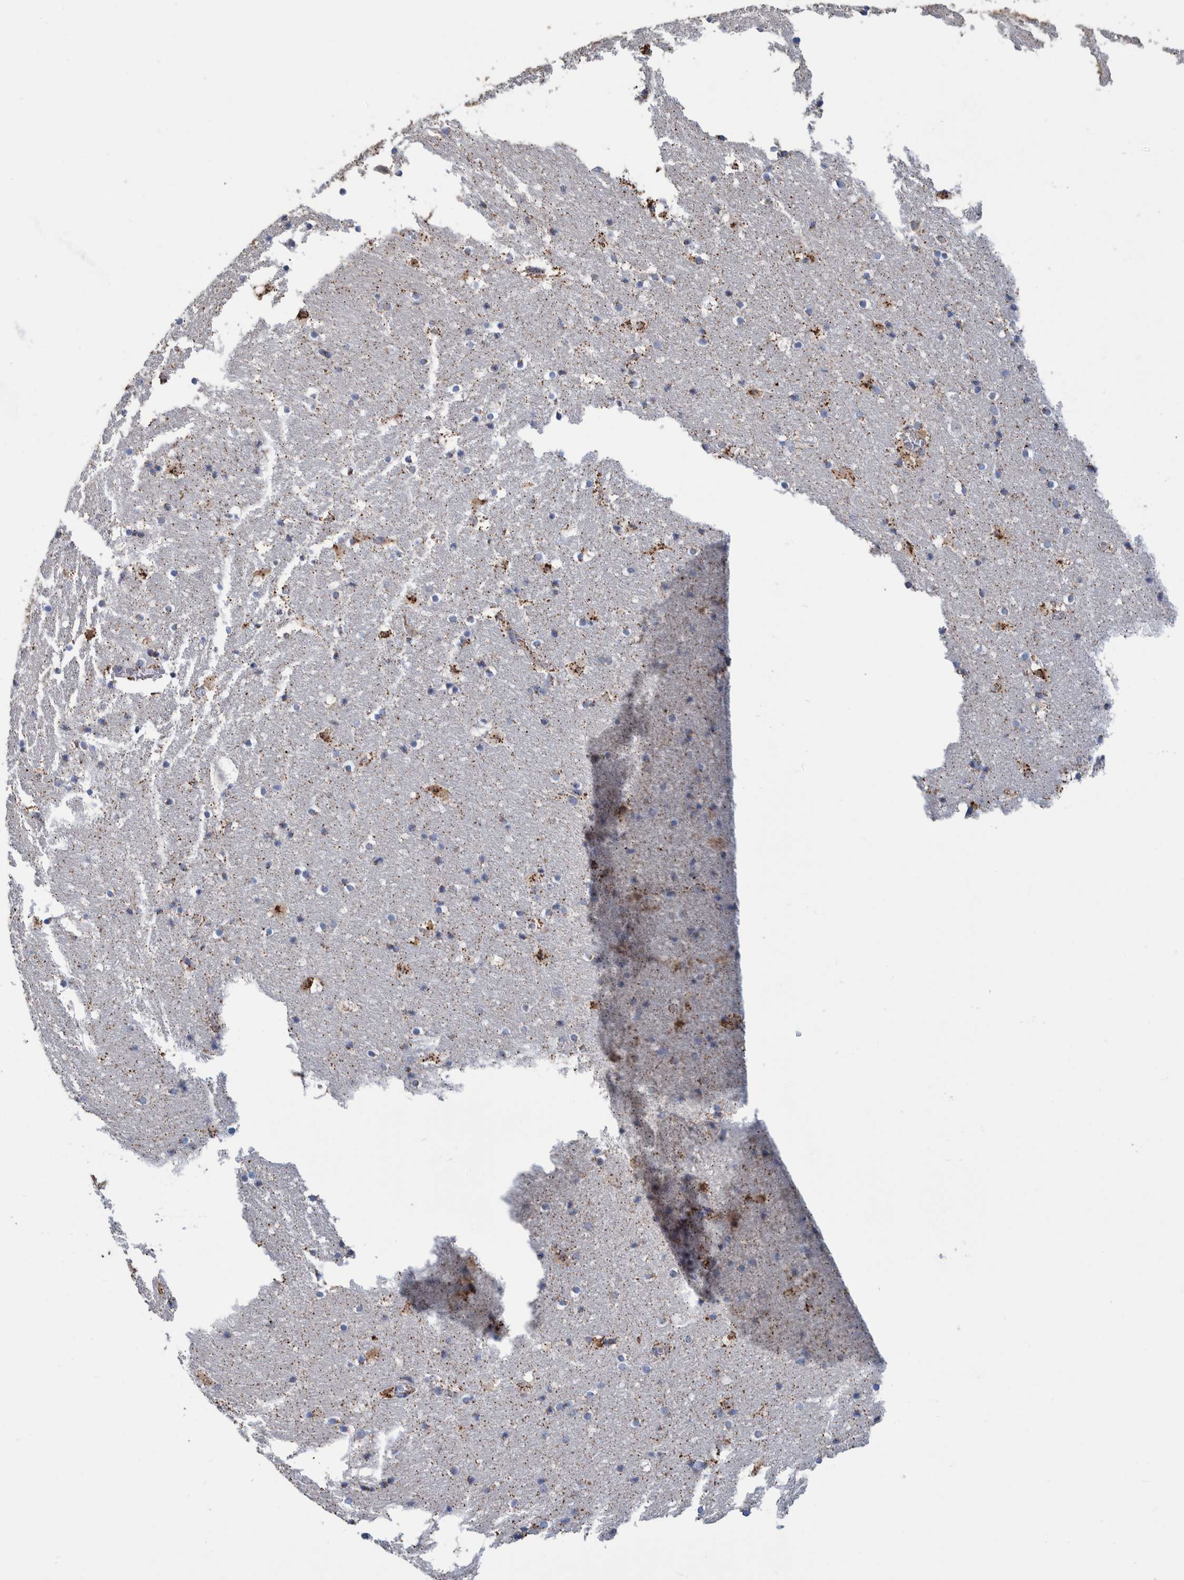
{"staining": {"intensity": "moderate", "quantity": "<25%", "location": "cytoplasmic/membranous"}, "tissue": "hippocampus", "cell_type": "Glial cells", "image_type": "normal", "snomed": [{"axis": "morphology", "description": "Normal tissue, NOS"}, {"axis": "topography", "description": "Hippocampus"}], "caption": "The image shows a brown stain indicating the presence of a protein in the cytoplasmic/membranous of glial cells in hippocampus. (brown staining indicates protein expression, while blue staining denotes nuclei).", "gene": "DECR1", "patient": {"sex": "male", "age": 45}}